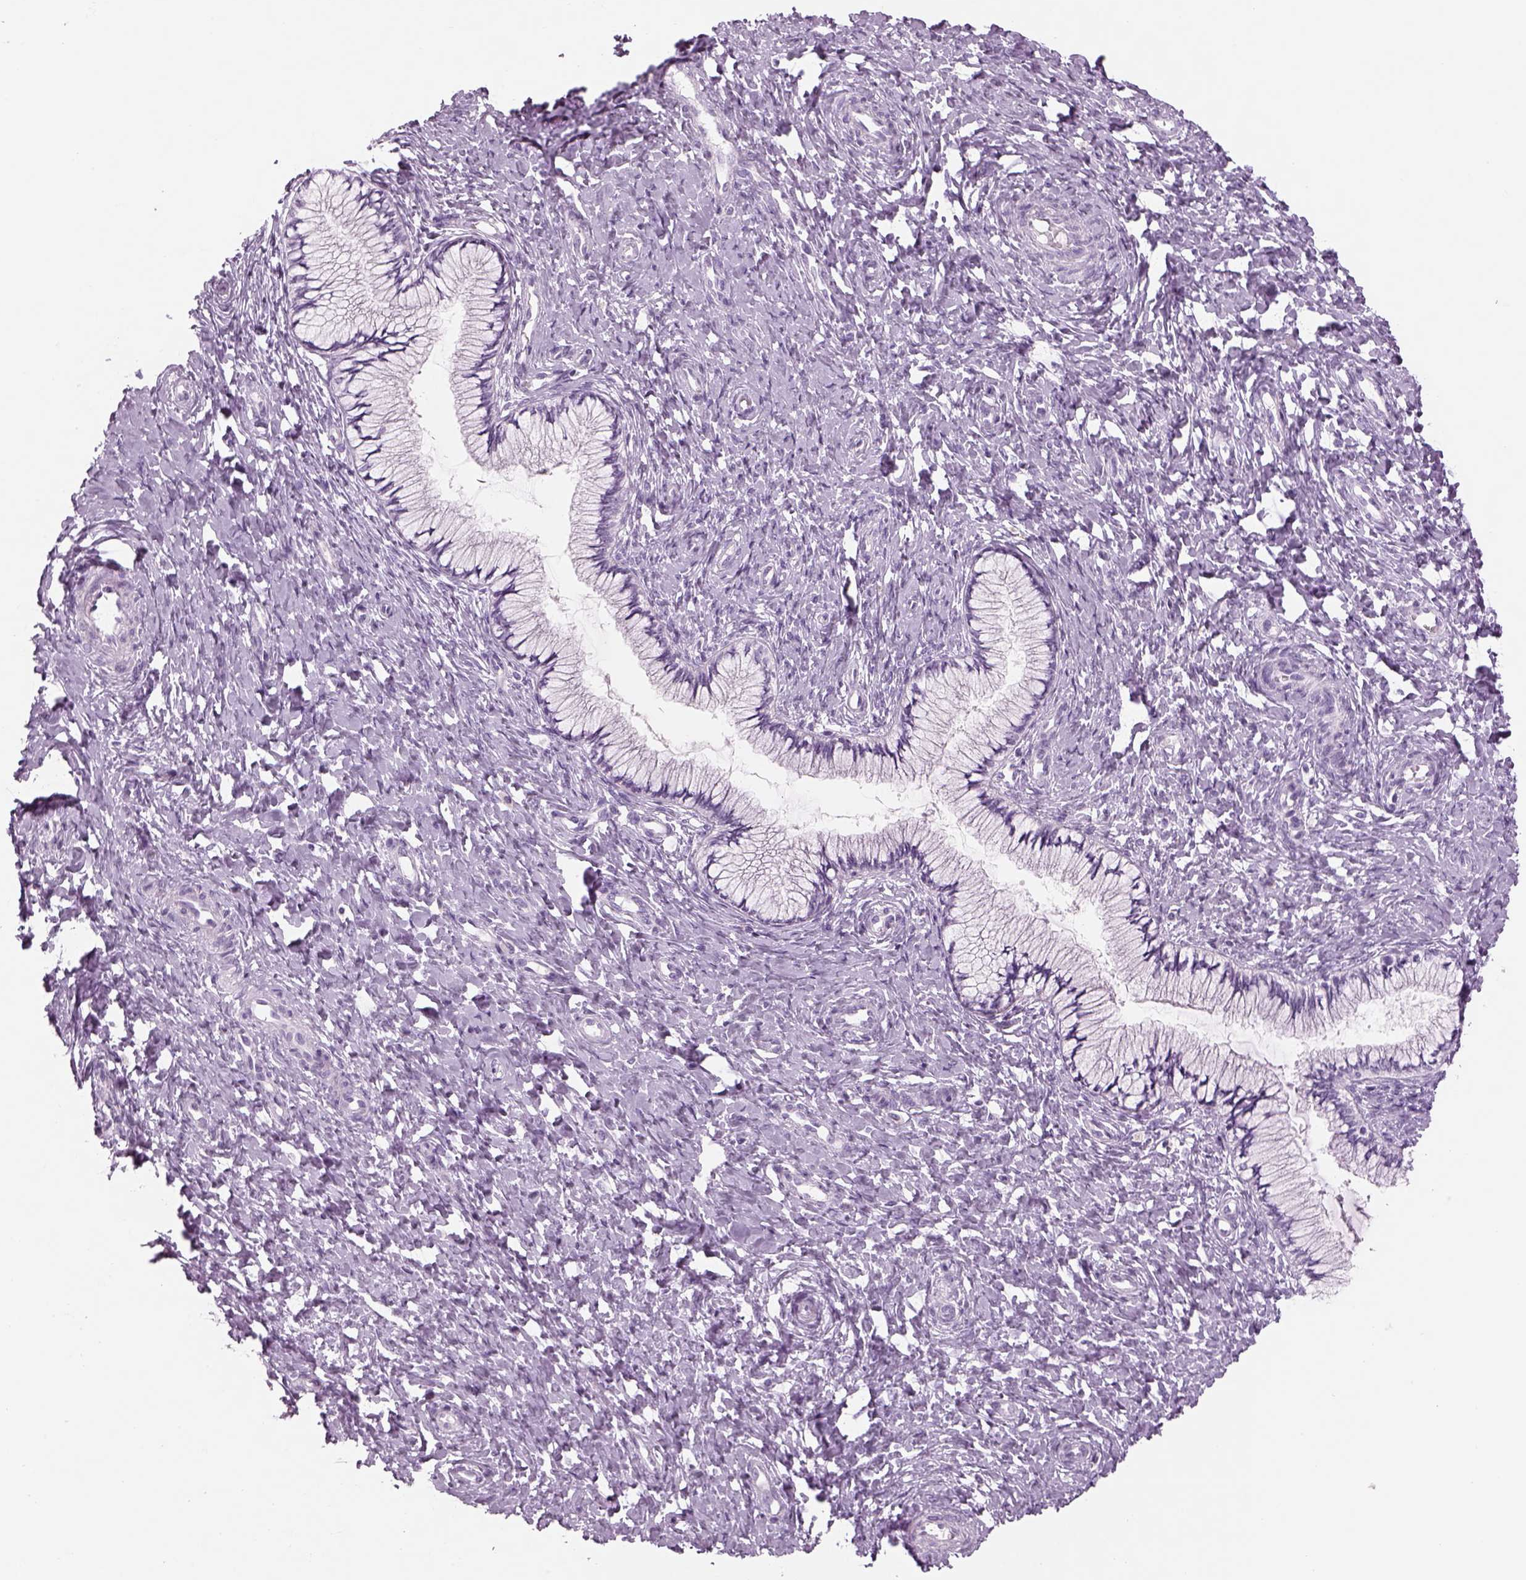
{"staining": {"intensity": "negative", "quantity": "none", "location": "none"}, "tissue": "cervix", "cell_type": "Glandular cells", "image_type": "normal", "snomed": [{"axis": "morphology", "description": "Normal tissue, NOS"}, {"axis": "topography", "description": "Cervix"}], "caption": "This histopathology image is of benign cervix stained with immunohistochemistry to label a protein in brown with the nuclei are counter-stained blue. There is no staining in glandular cells. Brightfield microscopy of IHC stained with DAB (3,3'-diaminobenzidine) (brown) and hematoxylin (blue), captured at high magnification.", "gene": "SAG", "patient": {"sex": "female", "age": 37}}